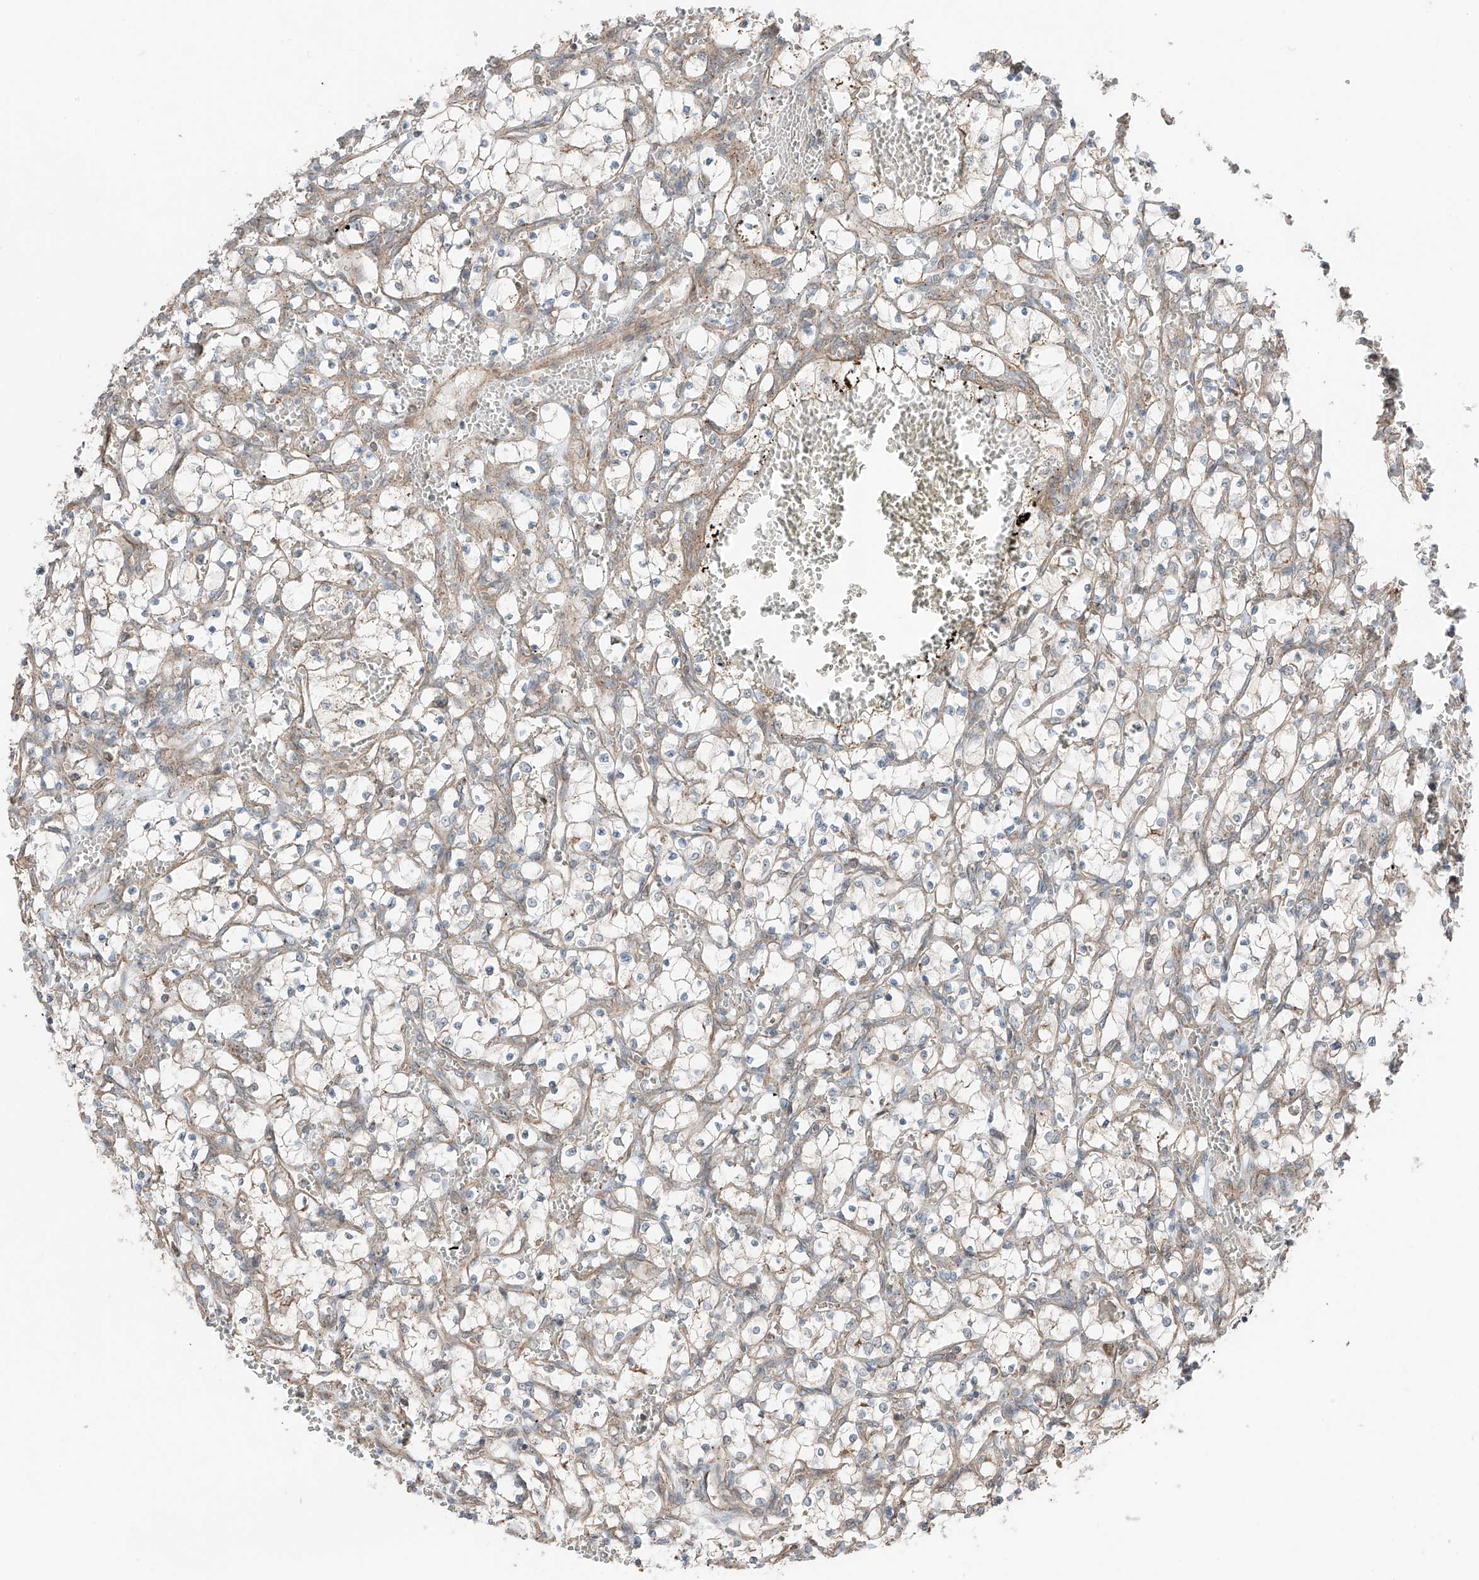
{"staining": {"intensity": "weak", "quantity": "25%-75%", "location": "cytoplasmic/membranous"}, "tissue": "renal cancer", "cell_type": "Tumor cells", "image_type": "cancer", "snomed": [{"axis": "morphology", "description": "Adenocarcinoma, NOS"}, {"axis": "topography", "description": "Kidney"}], "caption": "This micrograph exhibits immunohistochemistry (IHC) staining of human renal cancer, with low weak cytoplasmic/membranous positivity in about 25%-75% of tumor cells.", "gene": "CEP162", "patient": {"sex": "female", "age": 69}}